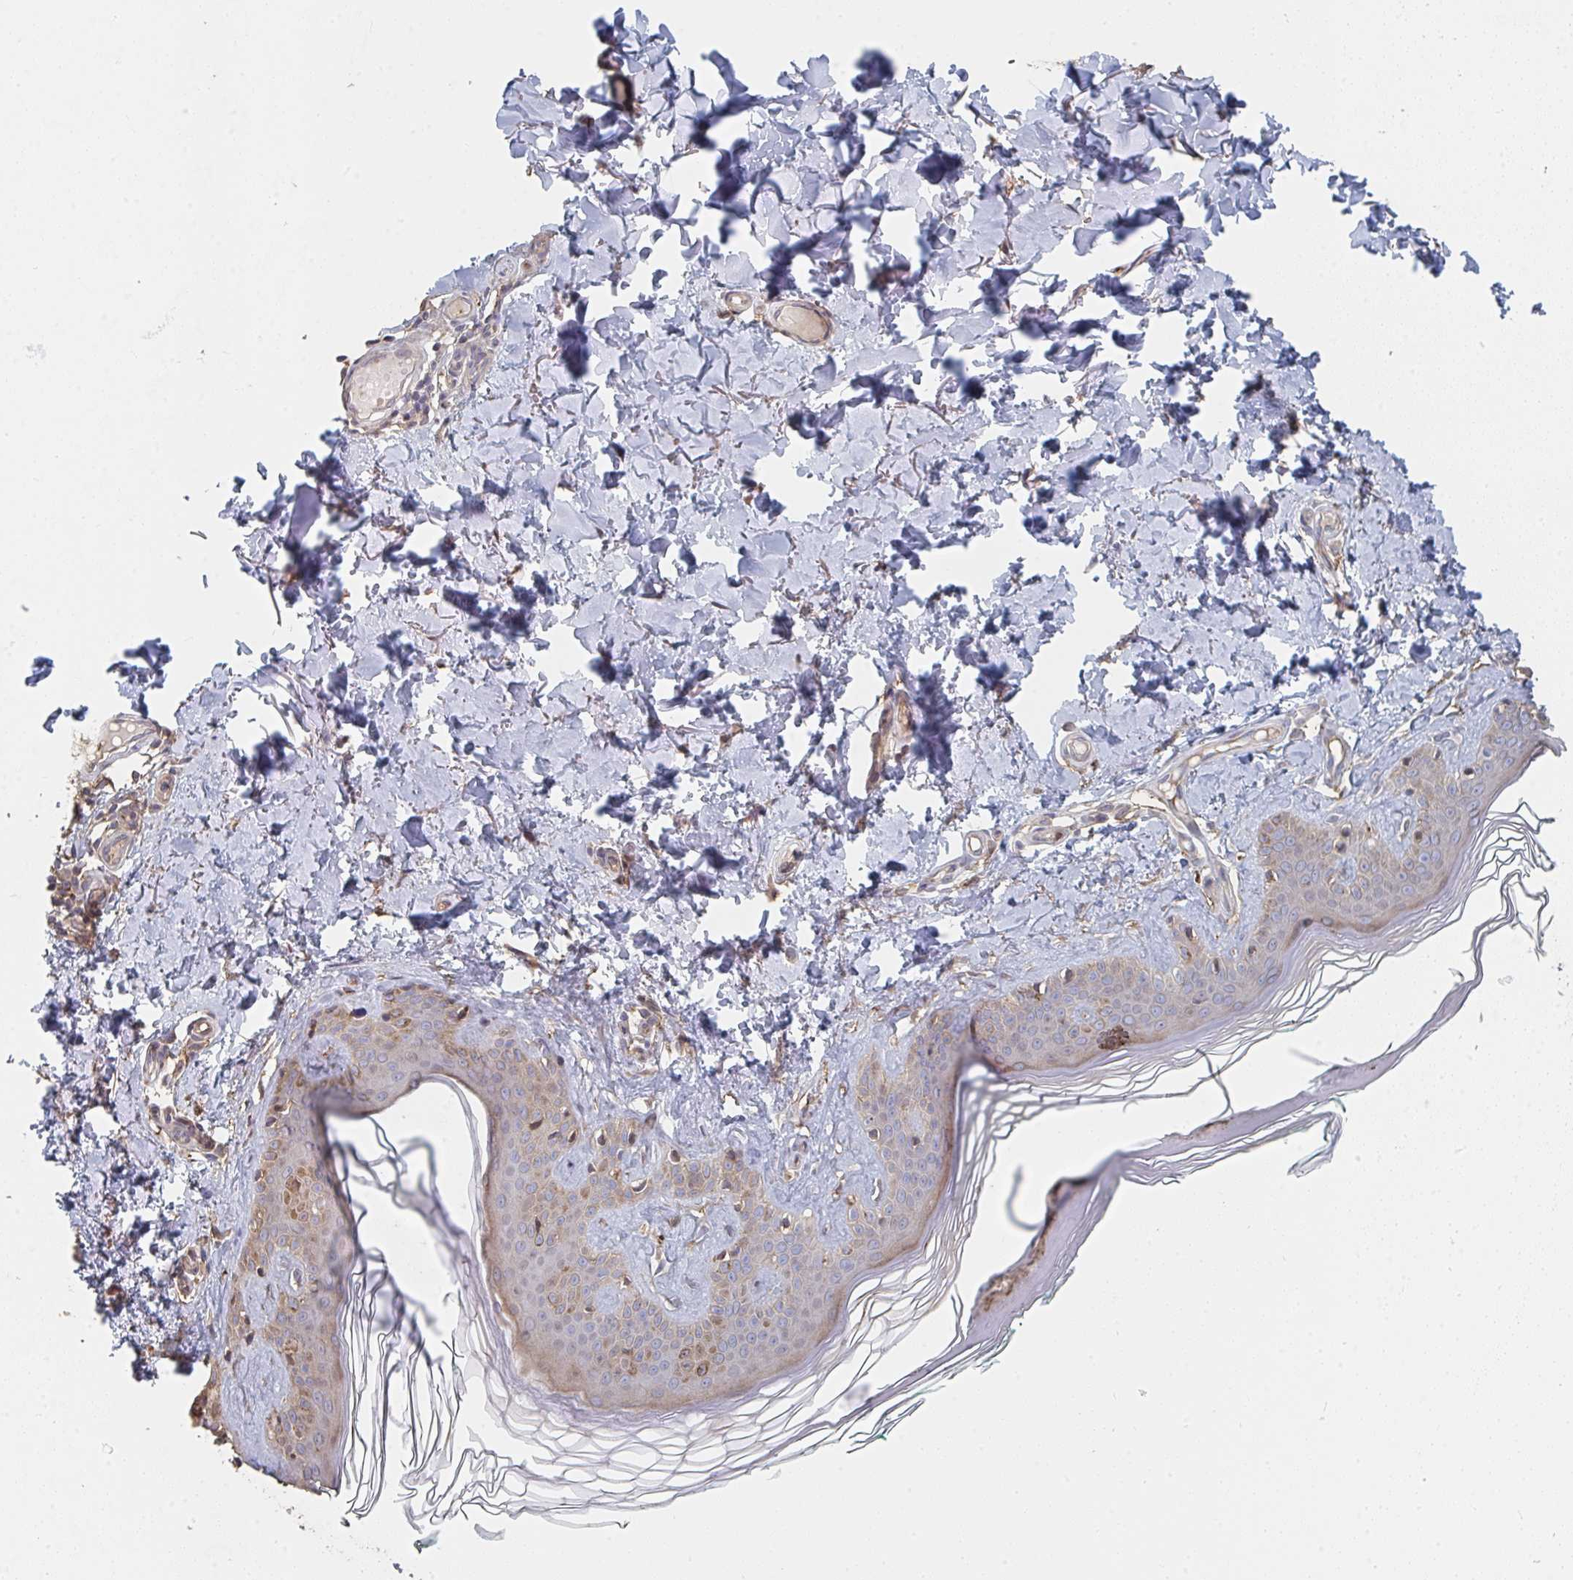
{"staining": {"intensity": "weak", "quantity": ">75%", "location": "cytoplasmic/membranous"}, "tissue": "skin", "cell_type": "Fibroblasts", "image_type": "normal", "snomed": [{"axis": "morphology", "description": "Normal tissue, NOS"}, {"axis": "topography", "description": "Skin"}, {"axis": "topography", "description": "Peripheral nerve tissue"}], "caption": "The histopathology image shows staining of normal skin, revealing weak cytoplasmic/membranous protein staining (brown color) within fibroblasts. Immunohistochemistry stains the protein of interest in brown and the nuclei are stained blue.", "gene": "PTEN", "patient": {"sex": "female", "age": 45}}